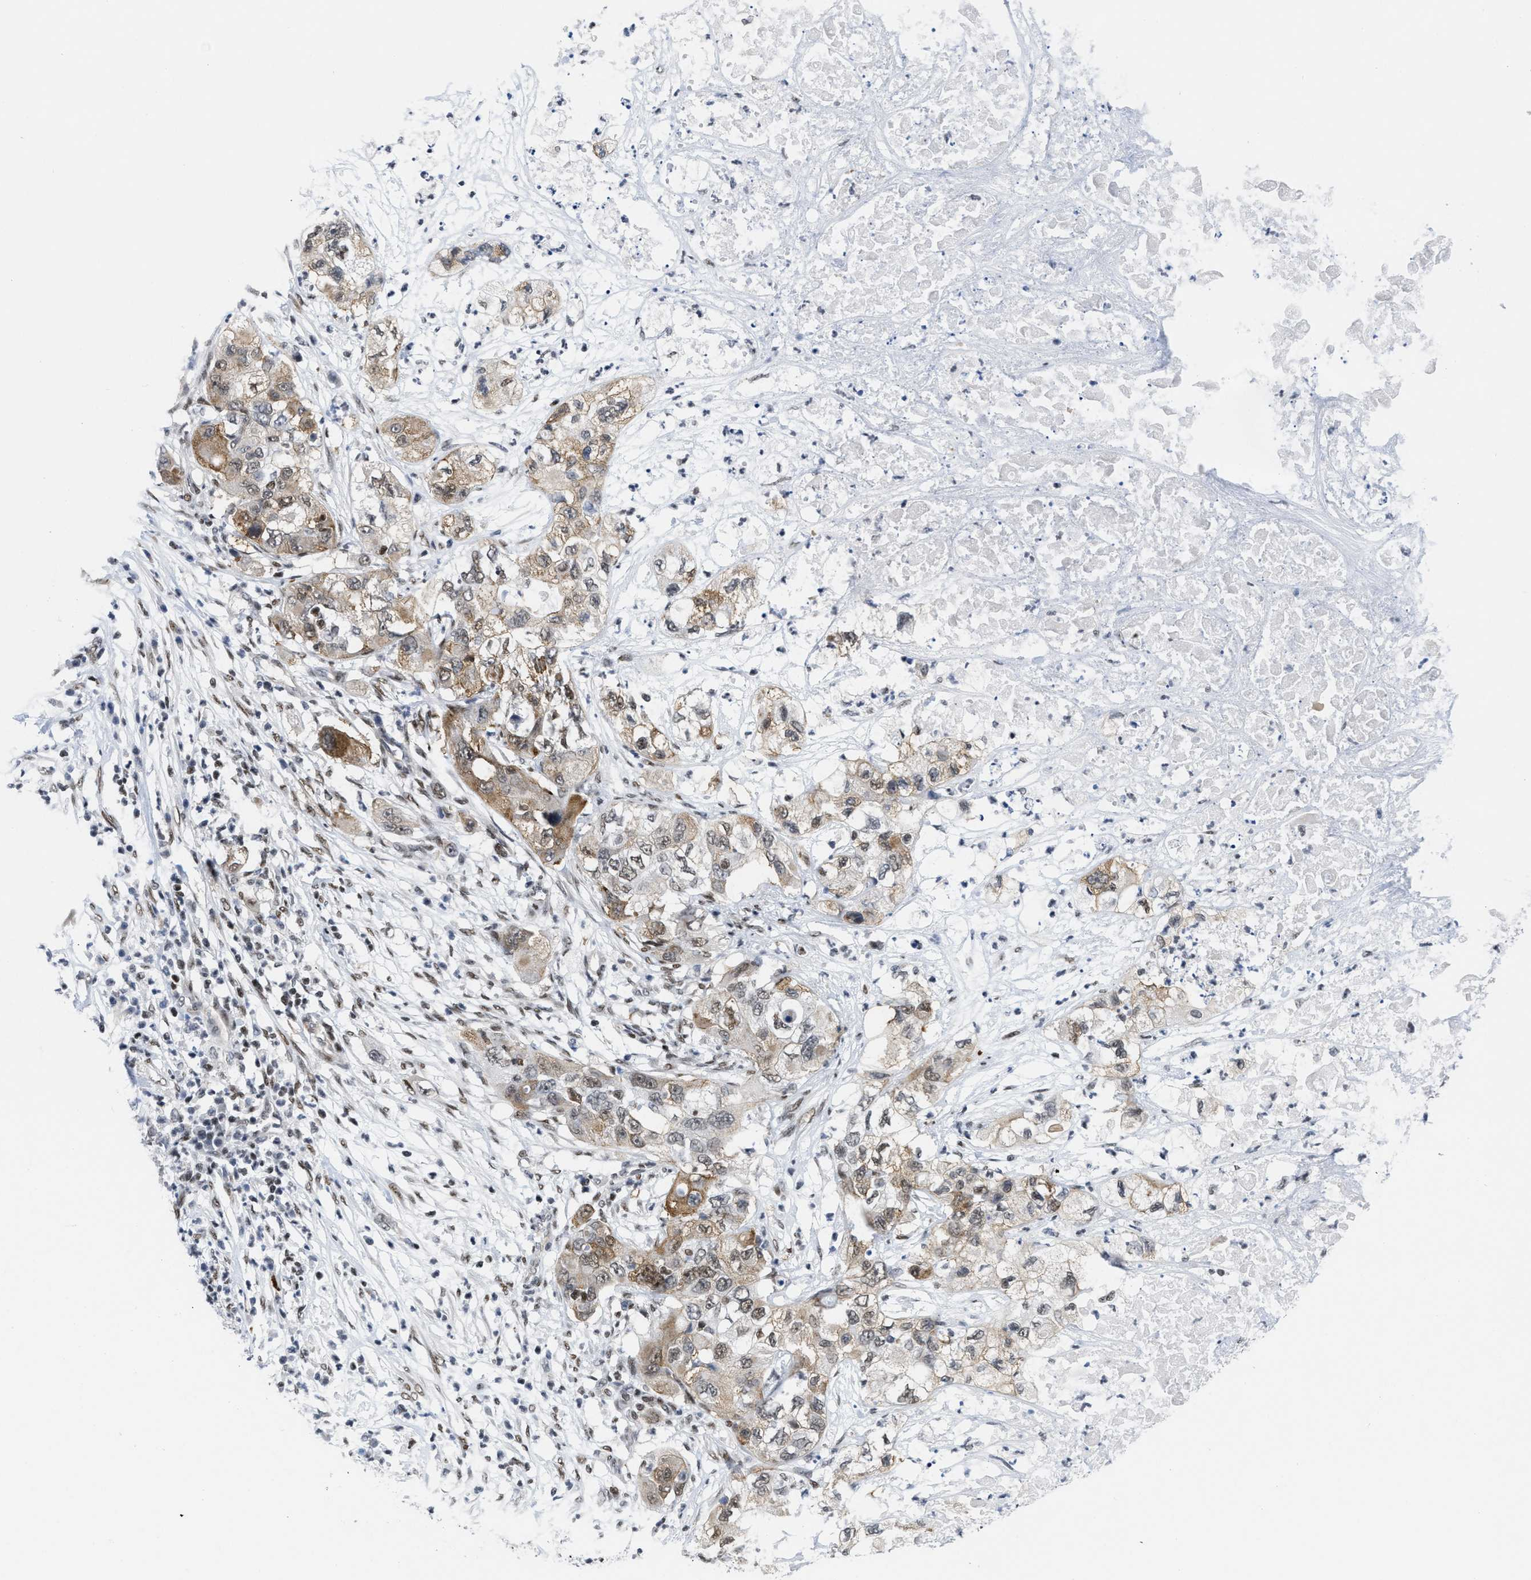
{"staining": {"intensity": "weak", "quantity": "25%-75%", "location": "cytoplasmic/membranous,nuclear"}, "tissue": "pancreatic cancer", "cell_type": "Tumor cells", "image_type": "cancer", "snomed": [{"axis": "morphology", "description": "Adenocarcinoma, NOS"}, {"axis": "topography", "description": "Pancreas"}], "caption": "Protein staining demonstrates weak cytoplasmic/membranous and nuclear staining in about 25%-75% of tumor cells in pancreatic cancer.", "gene": "MIER1", "patient": {"sex": "female", "age": 78}}